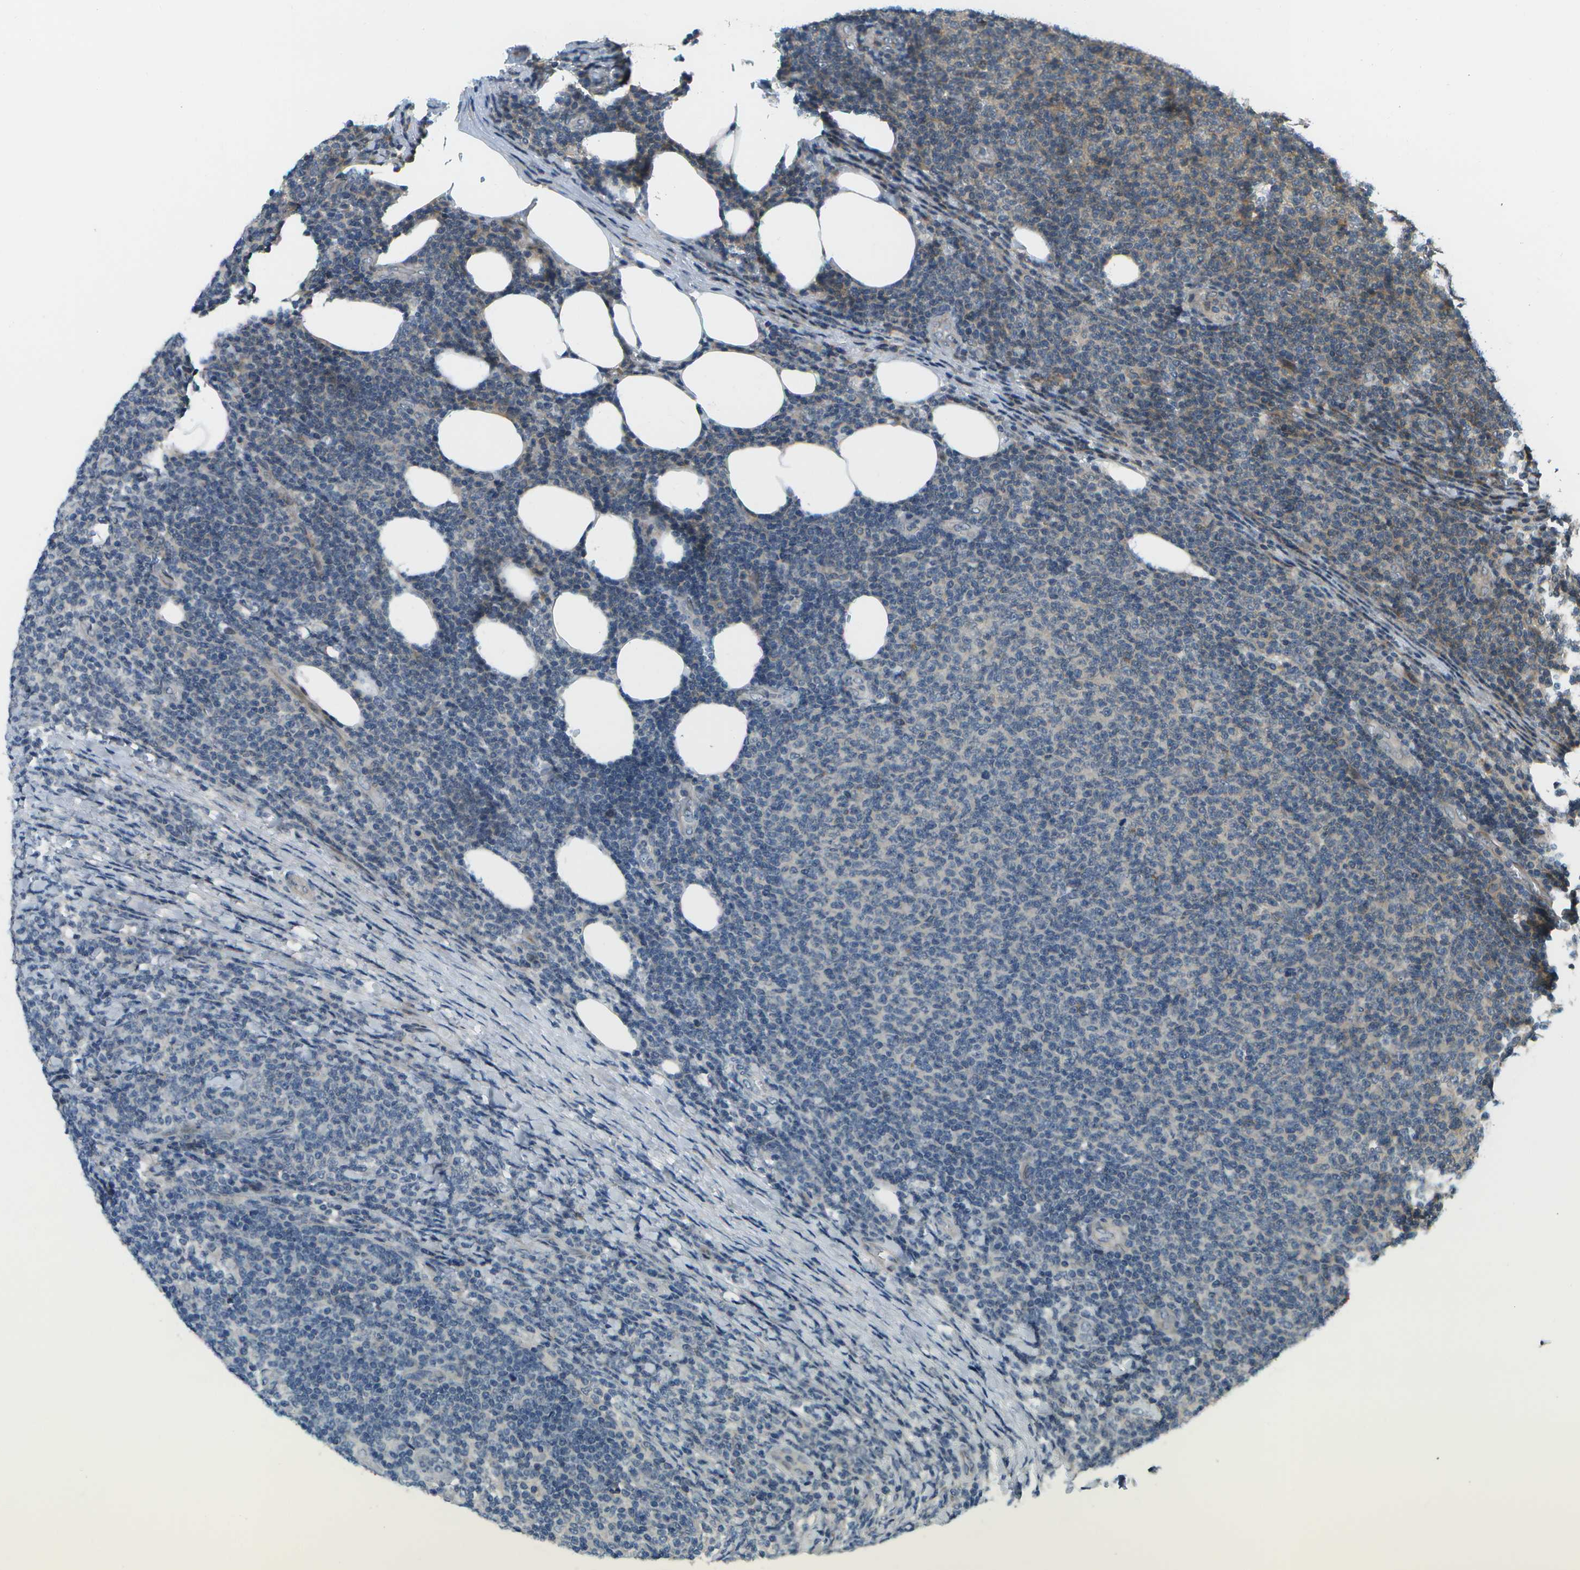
{"staining": {"intensity": "negative", "quantity": "none", "location": "none"}, "tissue": "lymphoma", "cell_type": "Tumor cells", "image_type": "cancer", "snomed": [{"axis": "morphology", "description": "Malignant lymphoma, non-Hodgkin's type, Low grade"}, {"axis": "topography", "description": "Lymph node"}], "caption": "Low-grade malignant lymphoma, non-Hodgkin's type stained for a protein using IHC reveals no staining tumor cells.", "gene": "WNK2", "patient": {"sex": "male", "age": 66}}